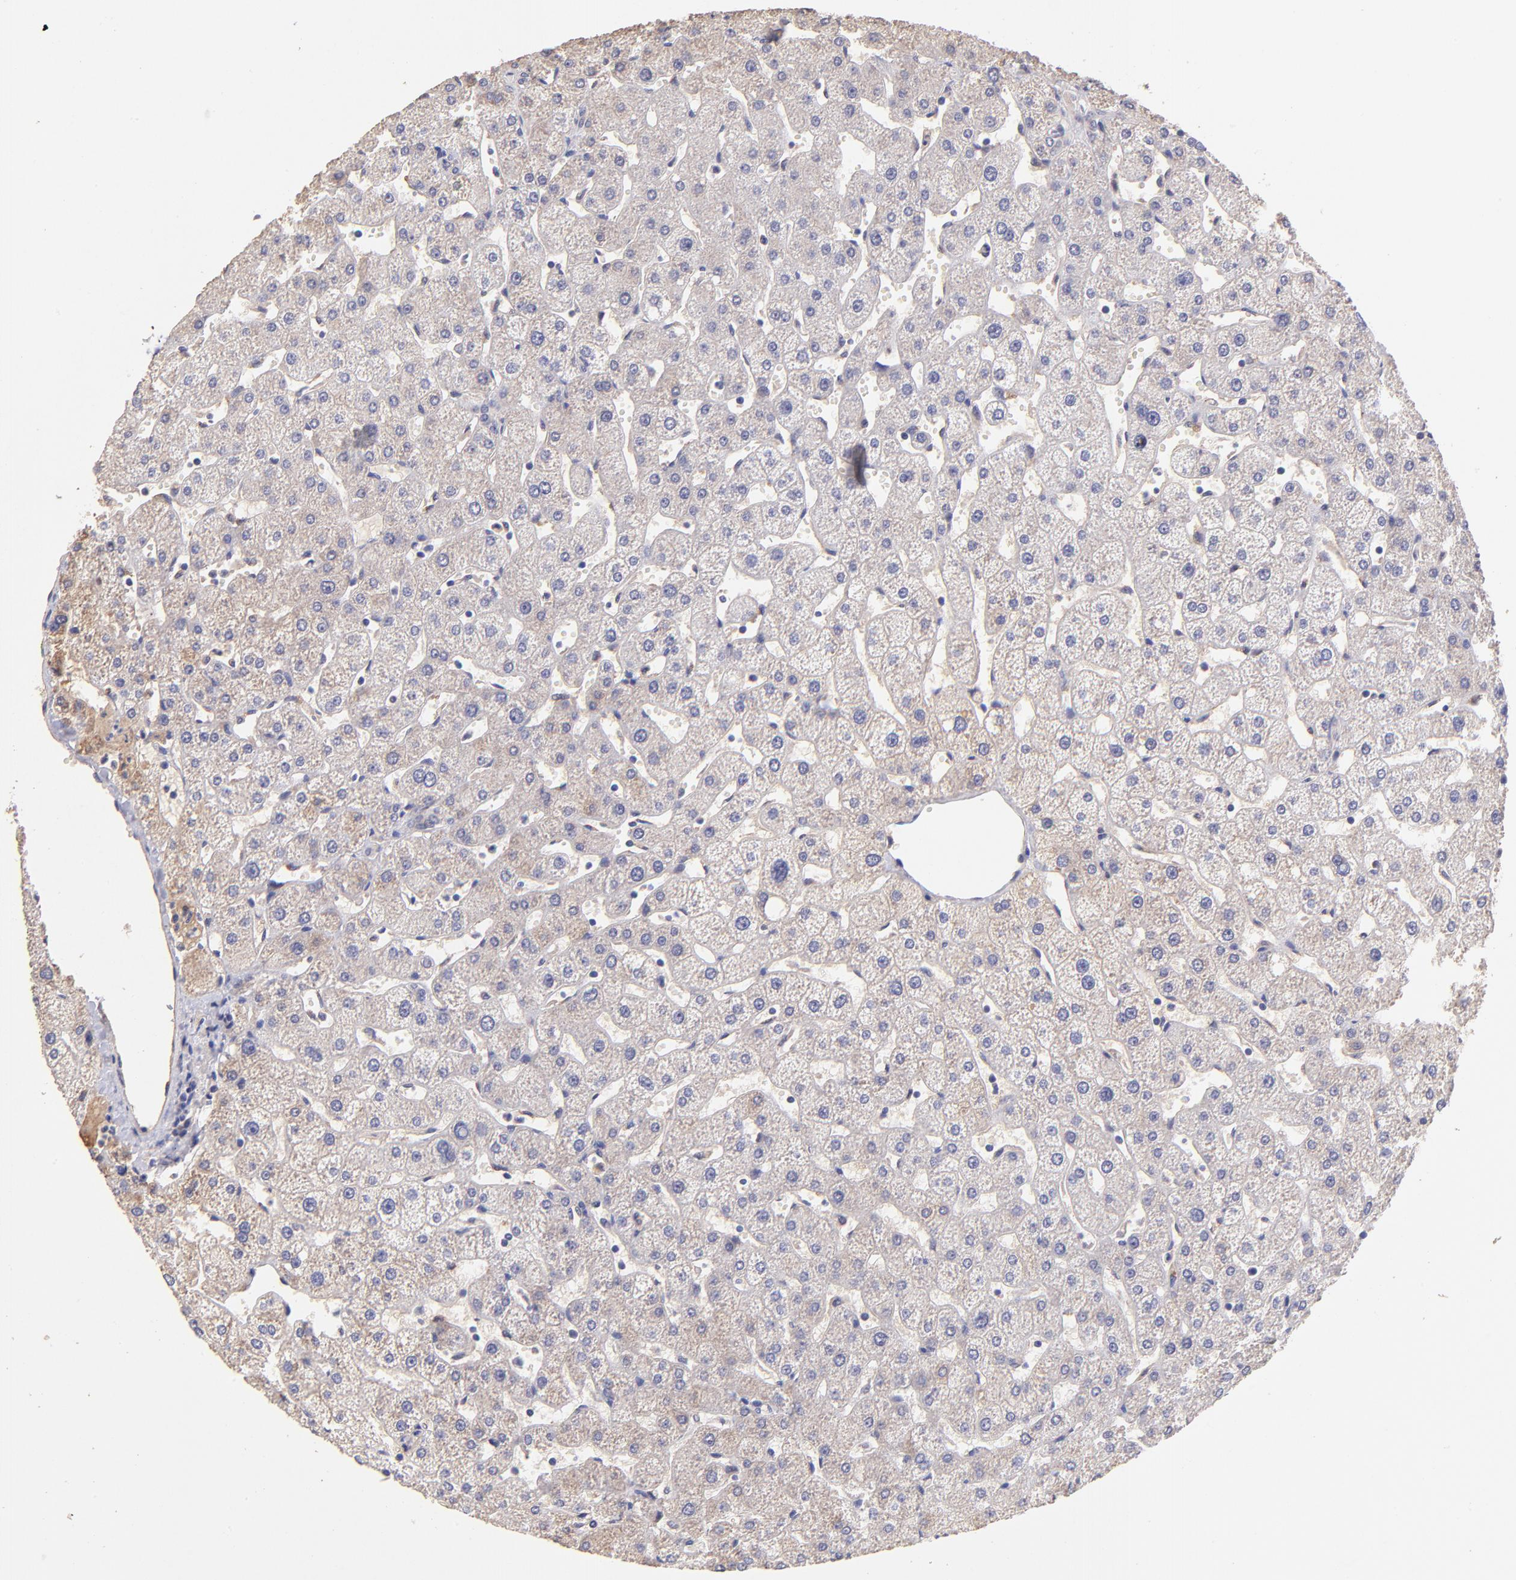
{"staining": {"intensity": "negative", "quantity": "none", "location": "none"}, "tissue": "liver", "cell_type": "Cholangiocytes", "image_type": "normal", "snomed": [{"axis": "morphology", "description": "Normal tissue, NOS"}, {"axis": "topography", "description": "Liver"}], "caption": "This is an immunohistochemistry (IHC) photomicrograph of benign liver. There is no expression in cholangiocytes.", "gene": "RNASEL", "patient": {"sex": "male", "age": 67}}